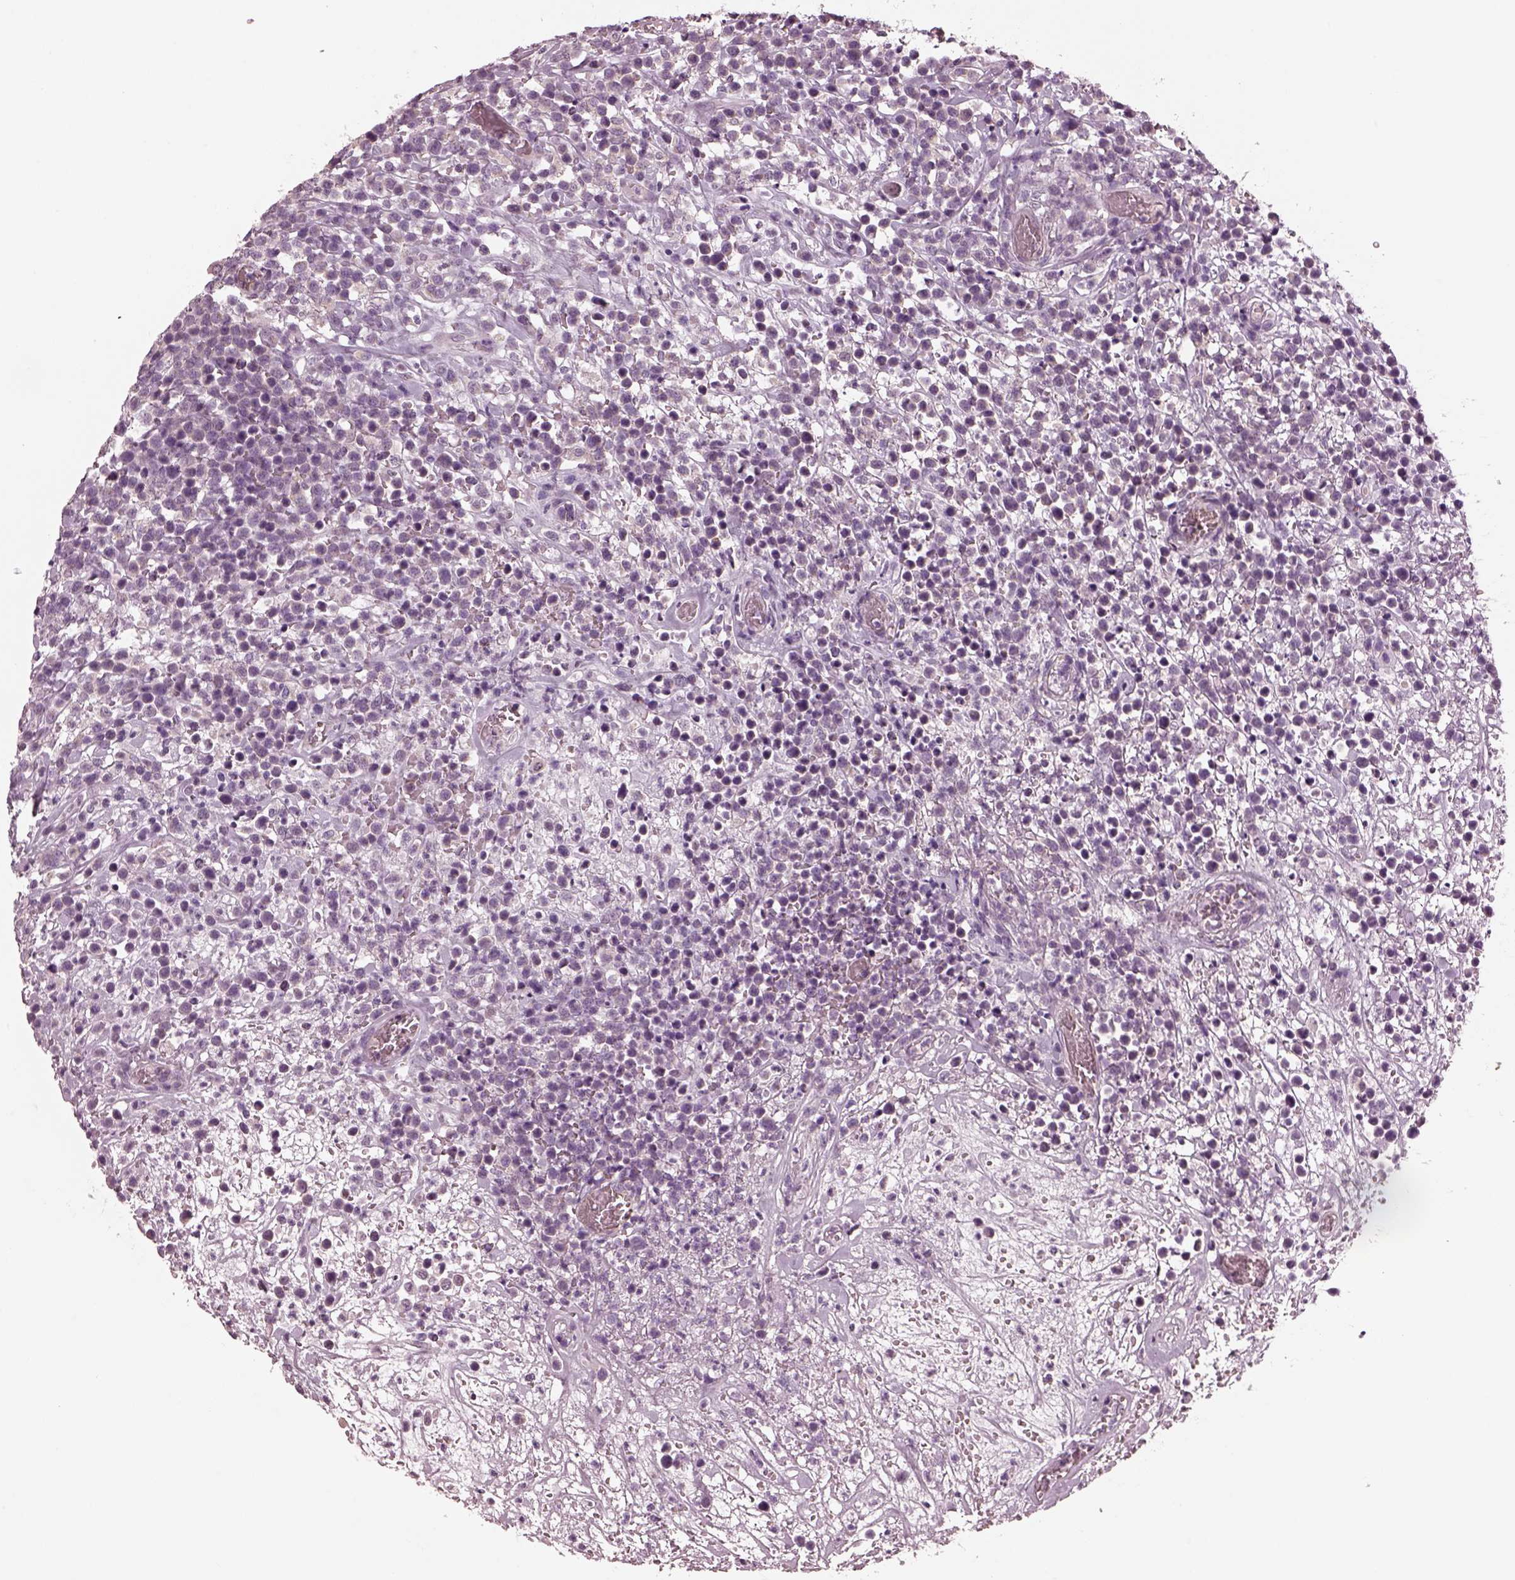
{"staining": {"intensity": "negative", "quantity": "none", "location": "none"}, "tissue": "lymphoma", "cell_type": "Tumor cells", "image_type": "cancer", "snomed": [{"axis": "morphology", "description": "Malignant lymphoma, non-Hodgkin's type, High grade"}, {"axis": "topography", "description": "Soft tissue"}], "caption": "Human high-grade malignant lymphoma, non-Hodgkin's type stained for a protein using IHC reveals no expression in tumor cells.", "gene": "ODAD1", "patient": {"sex": "female", "age": 56}}